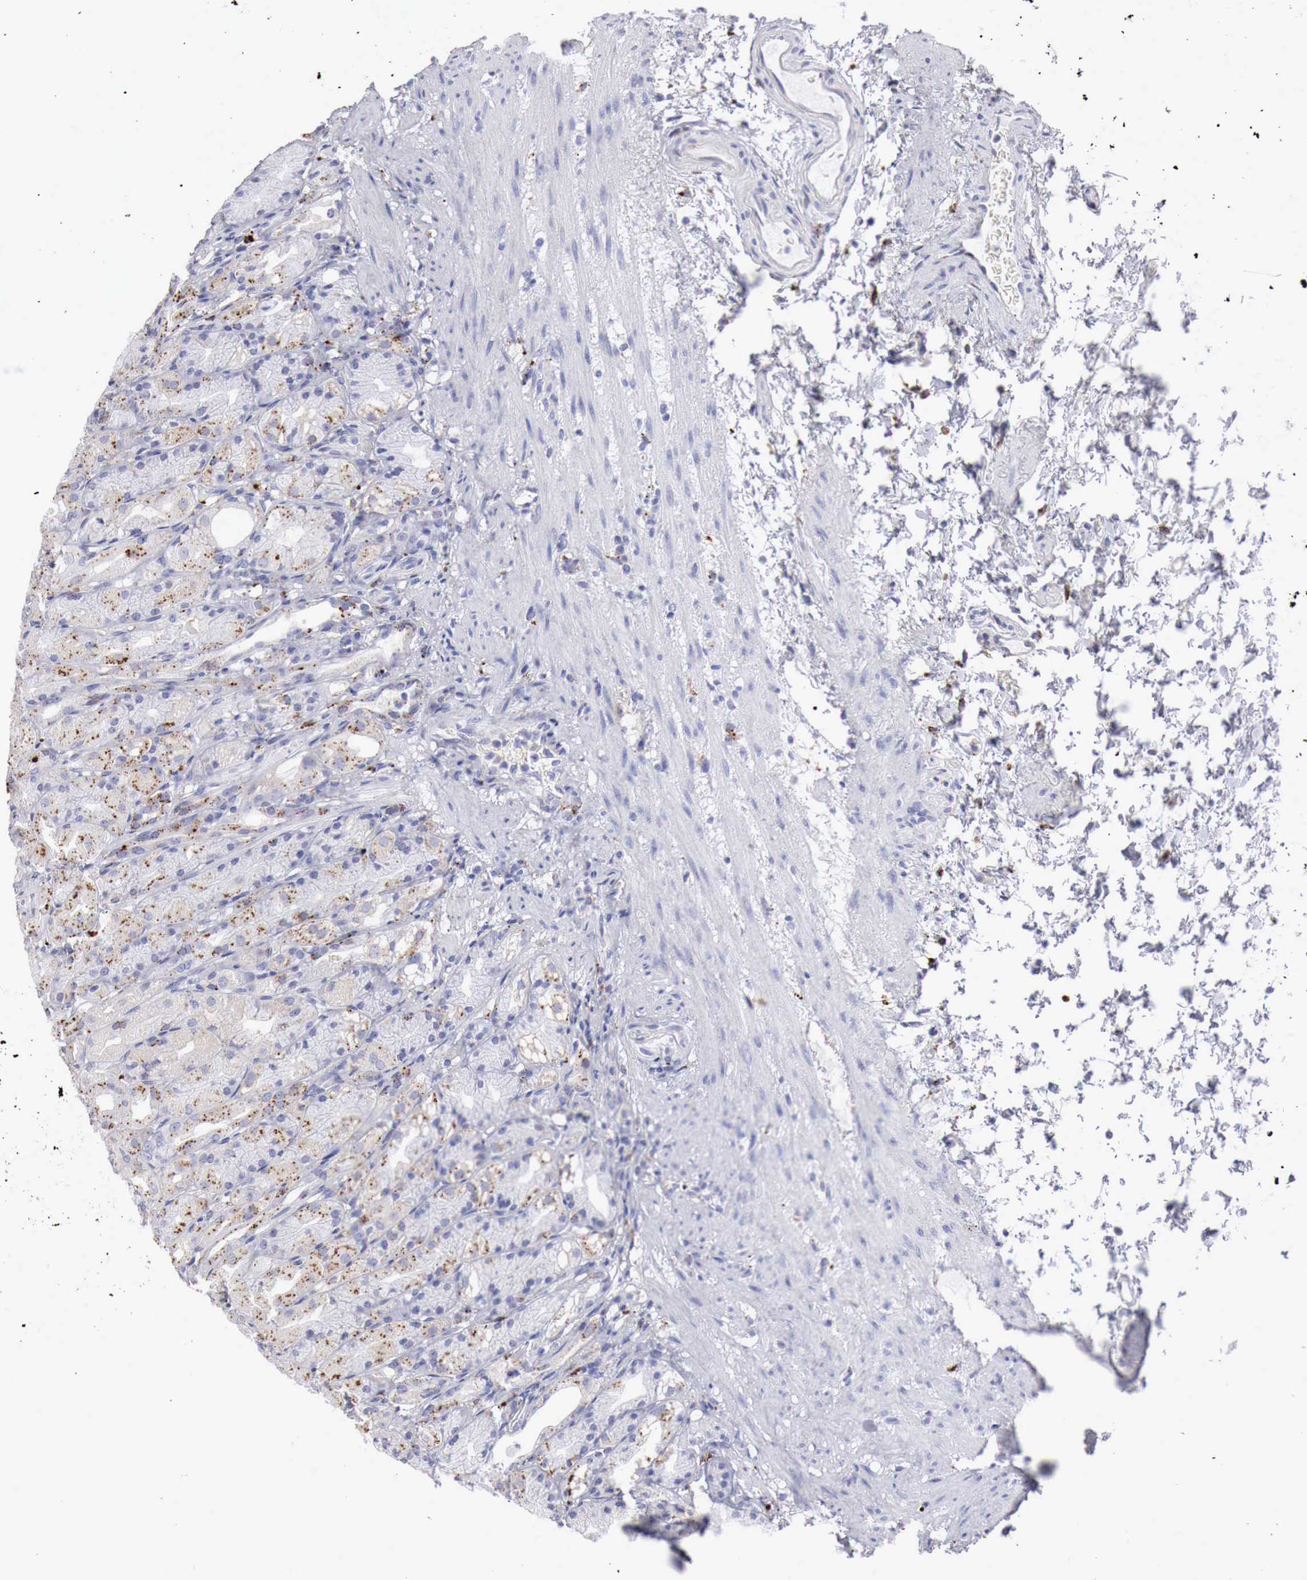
{"staining": {"intensity": "moderate", "quantity": "25%-75%", "location": "cytoplasmic/membranous"}, "tissue": "stomach", "cell_type": "Glandular cells", "image_type": "normal", "snomed": [{"axis": "morphology", "description": "Normal tissue, NOS"}, {"axis": "topography", "description": "Stomach, upper"}], "caption": "Immunohistochemical staining of normal stomach reveals 25%-75% levels of moderate cytoplasmic/membranous protein expression in approximately 25%-75% of glandular cells.", "gene": "GLA", "patient": {"sex": "female", "age": 75}}